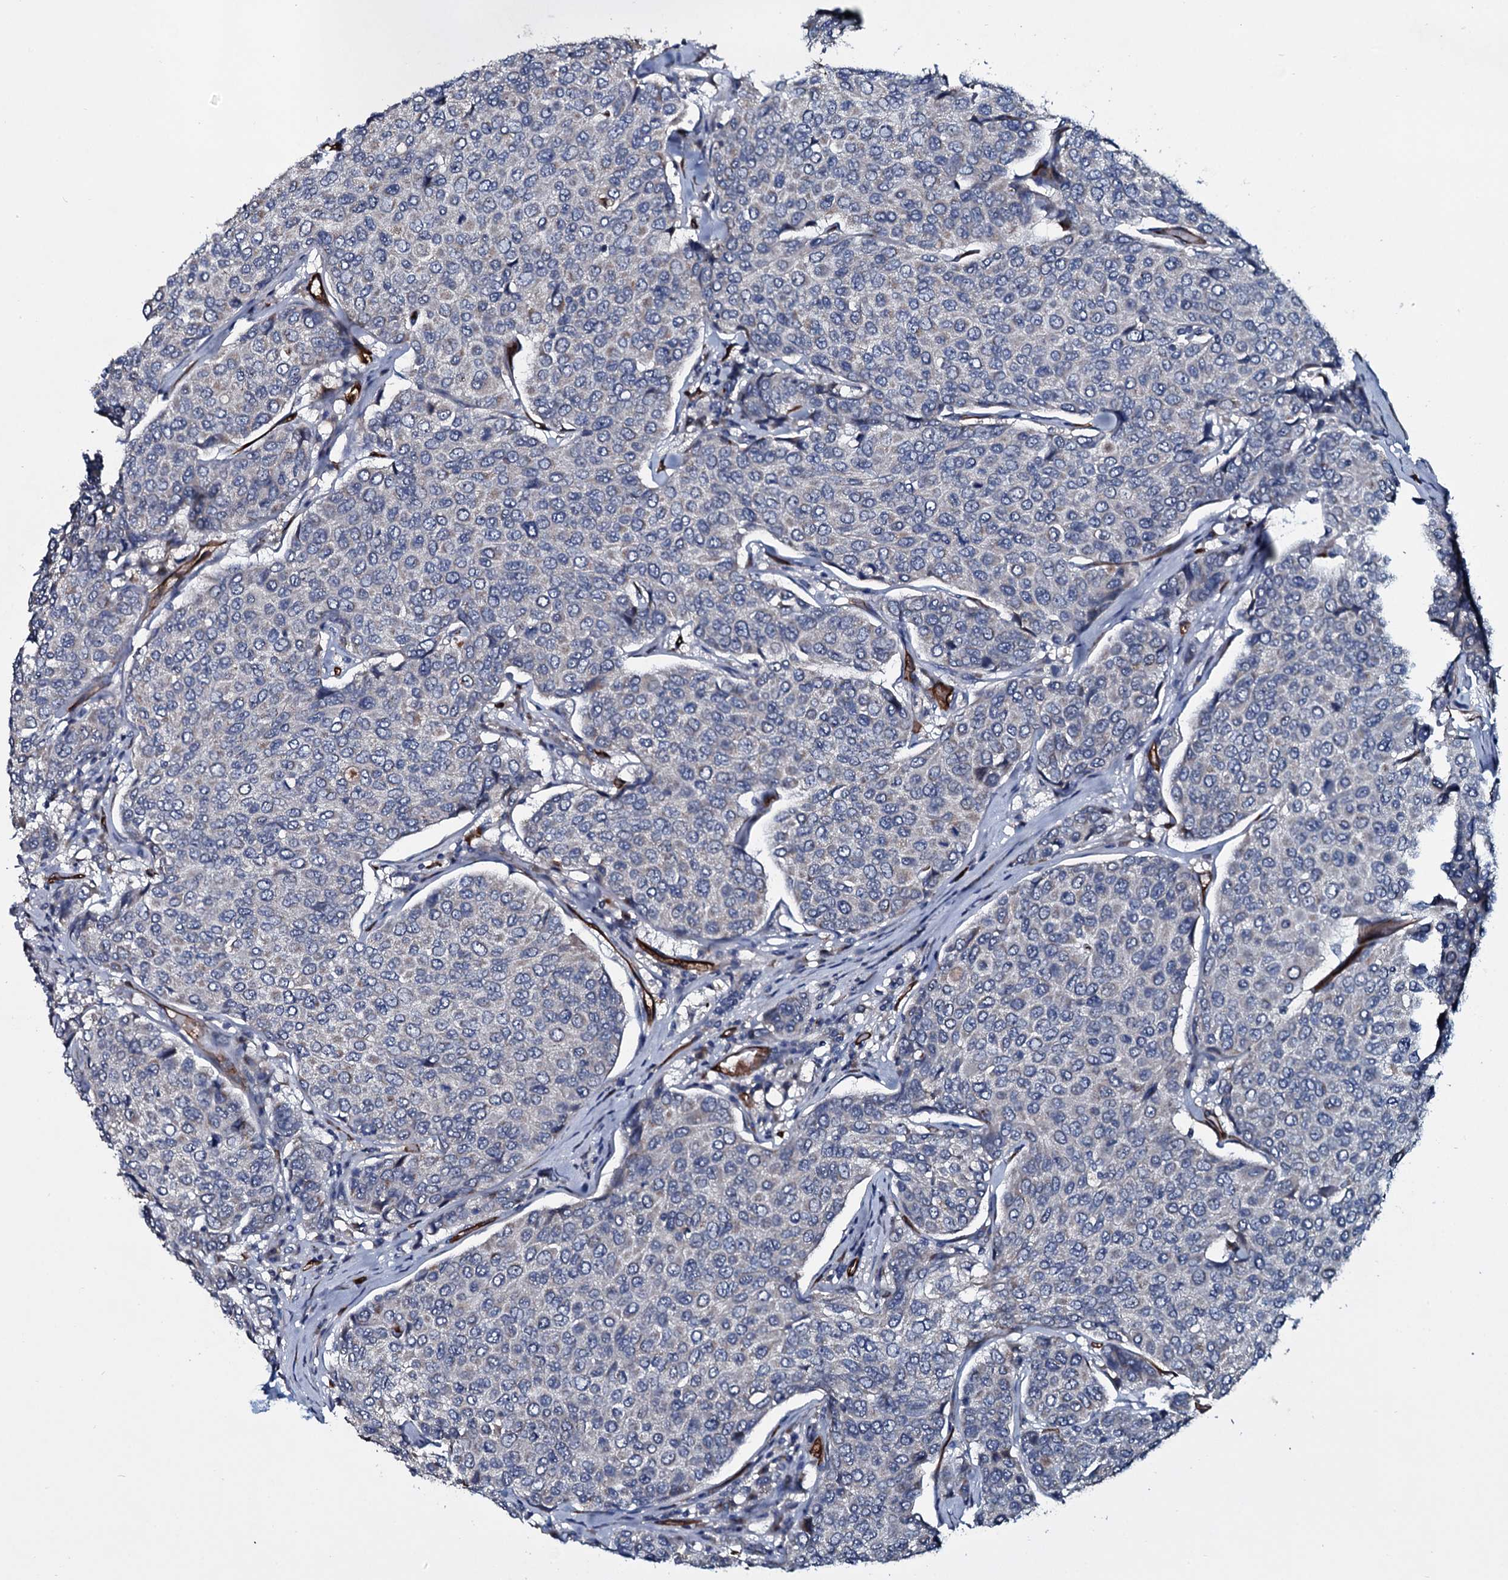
{"staining": {"intensity": "negative", "quantity": "none", "location": "none"}, "tissue": "breast cancer", "cell_type": "Tumor cells", "image_type": "cancer", "snomed": [{"axis": "morphology", "description": "Duct carcinoma"}, {"axis": "topography", "description": "Breast"}], "caption": "Immunohistochemical staining of breast cancer (invasive ductal carcinoma) reveals no significant staining in tumor cells.", "gene": "CLEC14A", "patient": {"sex": "female", "age": 55}}